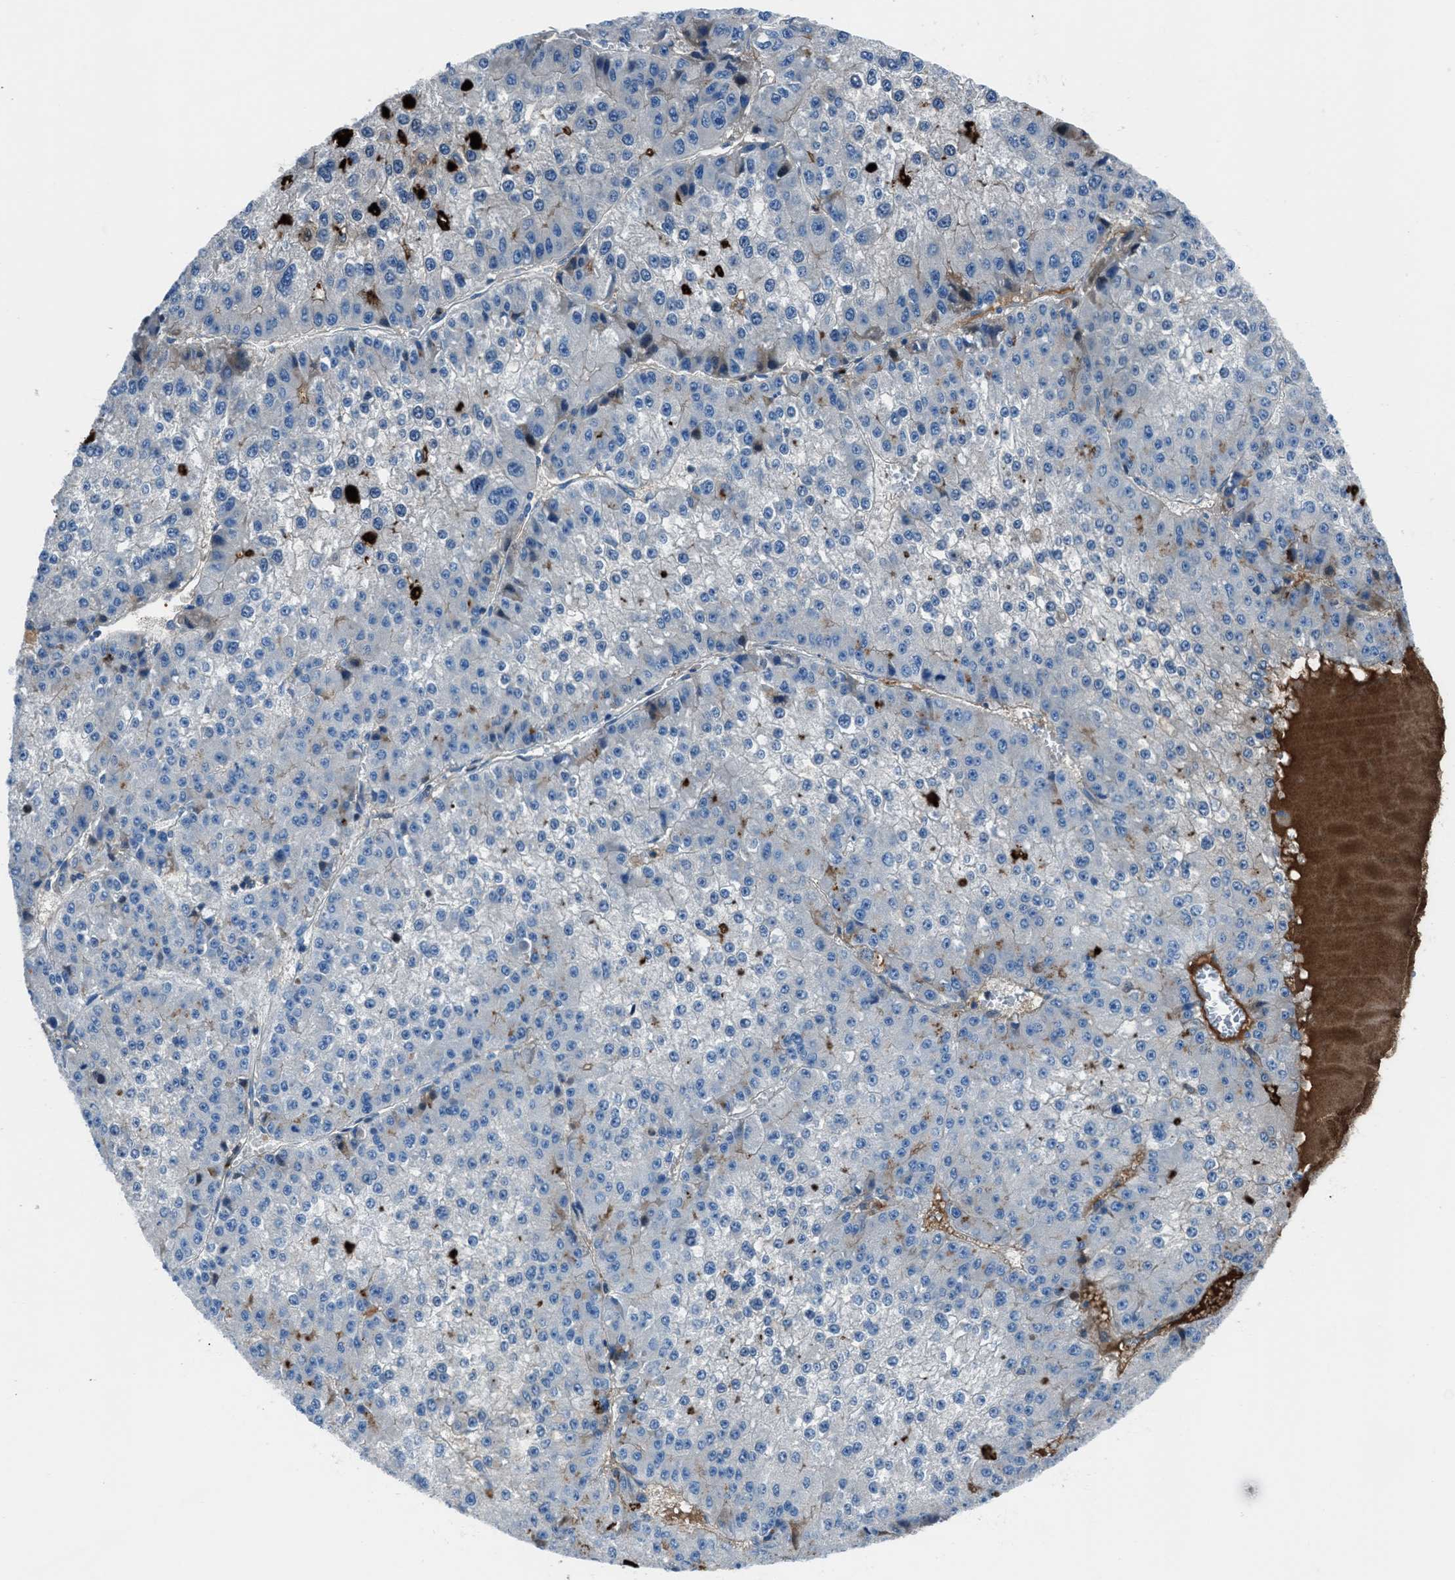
{"staining": {"intensity": "negative", "quantity": "none", "location": "none"}, "tissue": "liver cancer", "cell_type": "Tumor cells", "image_type": "cancer", "snomed": [{"axis": "morphology", "description": "Carcinoma, Hepatocellular, NOS"}, {"axis": "topography", "description": "Liver"}], "caption": "Liver hepatocellular carcinoma was stained to show a protein in brown. There is no significant staining in tumor cells. (DAB (3,3'-diaminobenzidine) IHC with hematoxylin counter stain).", "gene": "SLC38A6", "patient": {"sex": "female", "age": 73}}